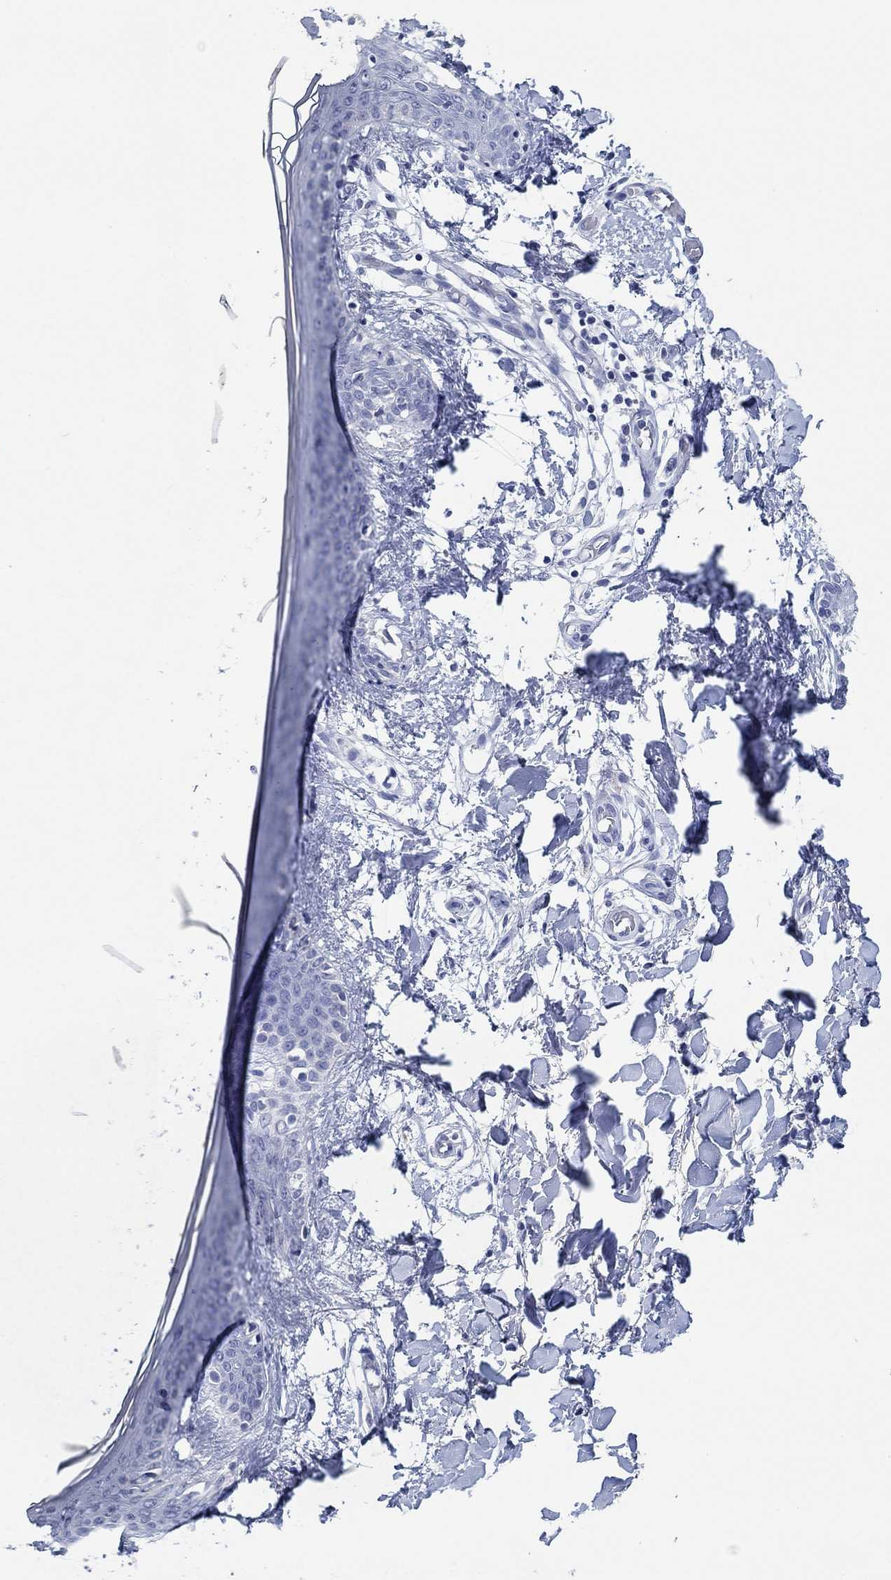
{"staining": {"intensity": "negative", "quantity": "none", "location": "none"}, "tissue": "skin", "cell_type": "Fibroblasts", "image_type": "normal", "snomed": [{"axis": "morphology", "description": "Normal tissue, NOS"}, {"axis": "topography", "description": "Skin"}], "caption": "IHC histopathology image of unremarkable human skin stained for a protein (brown), which demonstrates no staining in fibroblasts. Nuclei are stained in blue.", "gene": "POU5F1", "patient": {"sex": "female", "age": 34}}